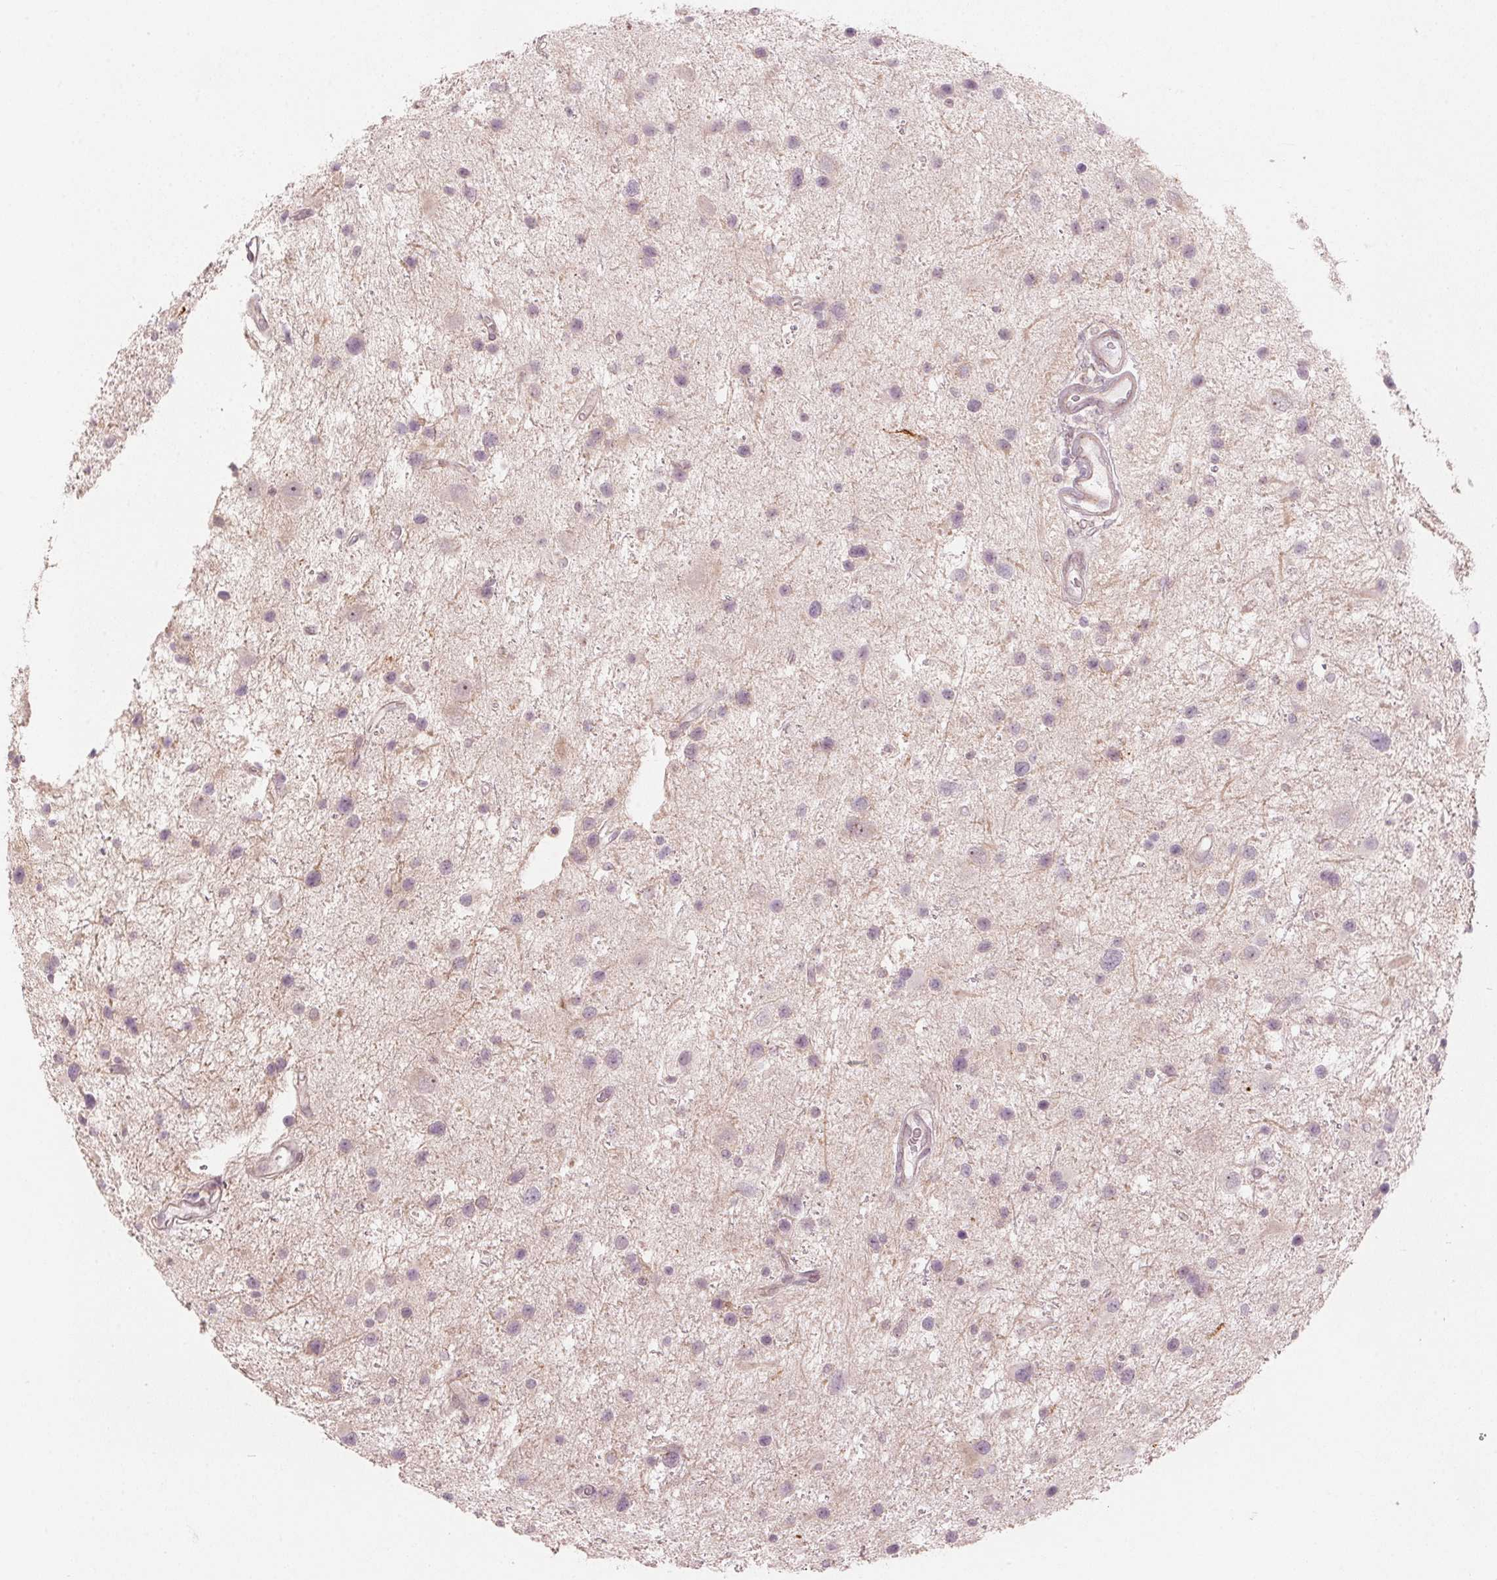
{"staining": {"intensity": "weak", "quantity": "<25%", "location": "cytoplasmic/membranous"}, "tissue": "glioma", "cell_type": "Tumor cells", "image_type": "cancer", "snomed": [{"axis": "morphology", "description": "Glioma, malignant, Low grade"}, {"axis": "topography", "description": "Brain"}], "caption": "A high-resolution histopathology image shows immunohistochemistry staining of low-grade glioma (malignant), which exhibits no significant positivity in tumor cells.", "gene": "TMED6", "patient": {"sex": "female", "age": 32}}